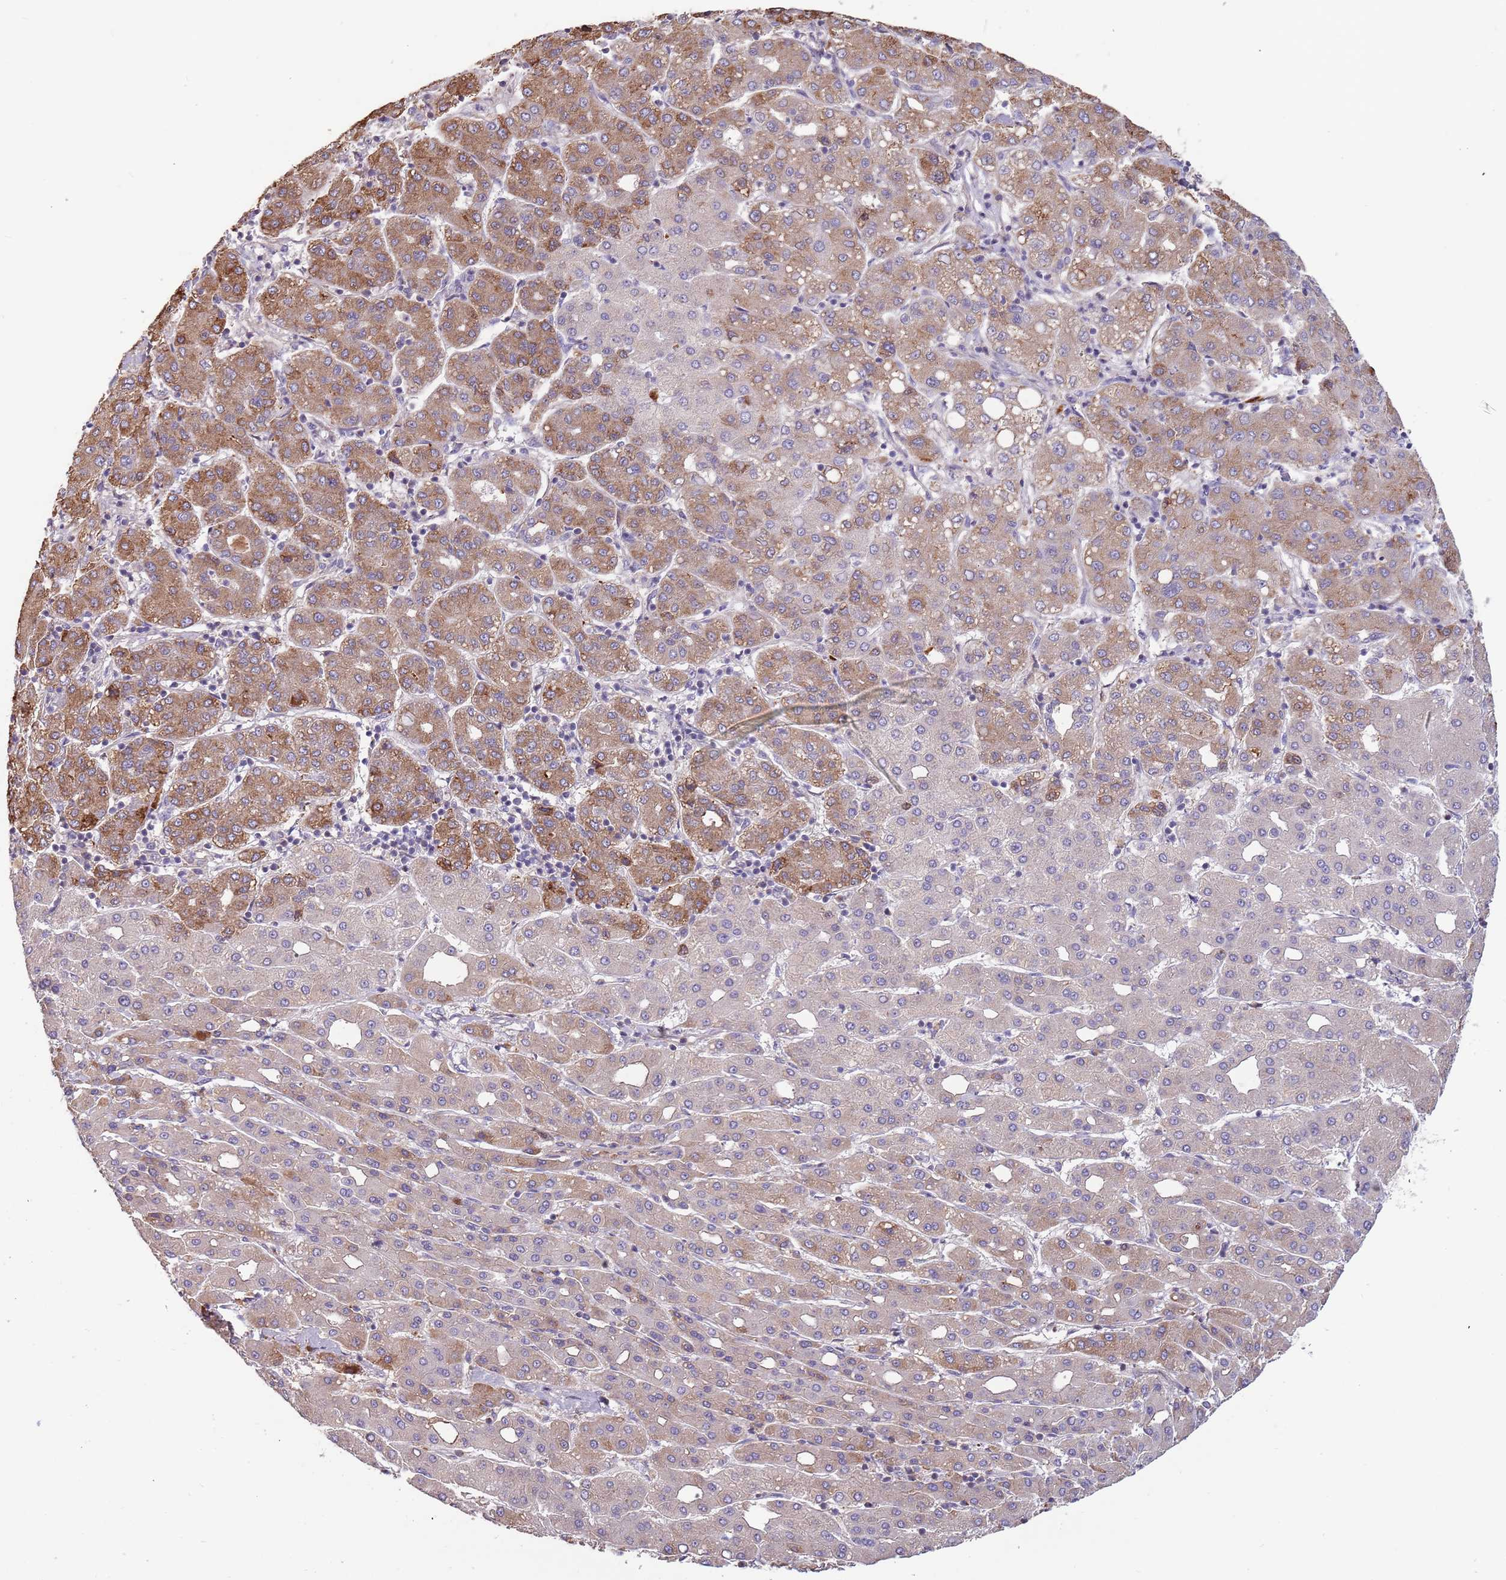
{"staining": {"intensity": "moderate", "quantity": ">75%", "location": "cytoplasmic/membranous"}, "tissue": "liver cancer", "cell_type": "Tumor cells", "image_type": "cancer", "snomed": [{"axis": "morphology", "description": "Carcinoma, Hepatocellular, NOS"}, {"axis": "topography", "description": "Liver"}], "caption": "Immunohistochemical staining of human hepatocellular carcinoma (liver) shows moderate cytoplasmic/membranous protein staining in approximately >75% of tumor cells.", "gene": "SUSD1", "patient": {"sex": "male", "age": 65}}